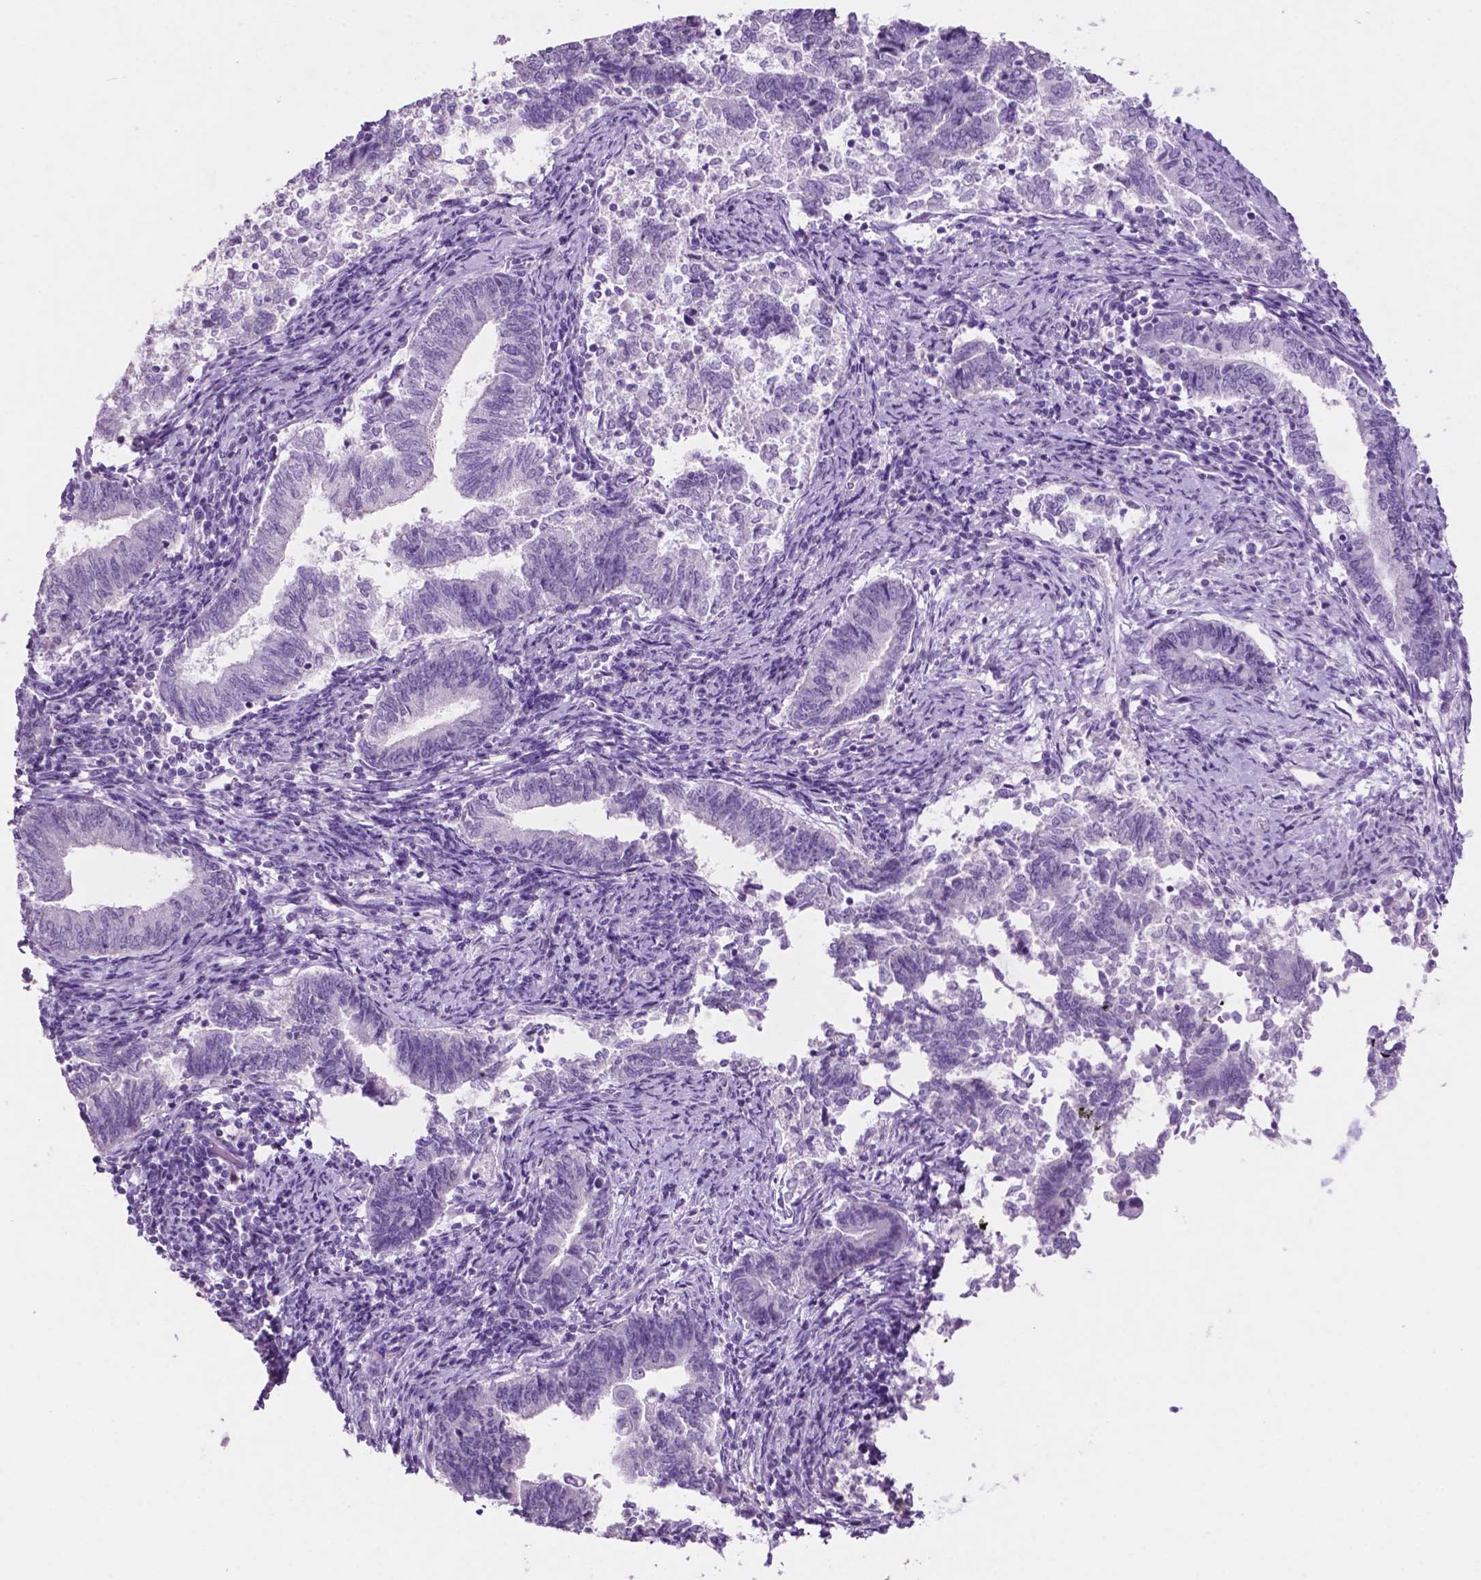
{"staining": {"intensity": "negative", "quantity": "none", "location": "none"}, "tissue": "endometrial cancer", "cell_type": "Tumor cells", "image_type": "cancer", "snomed": [{"axis": "morphology", "description": "Adenocarcinoma, NOS"}, {"axis": "topography", "description": "Endometrium"}], "caption": "Image shows no protein expression in tumor cells of endometrial adenocarcinoma tissue.", "gene": "PHGR1", "patient": {"sex": "female", "age": 65}}